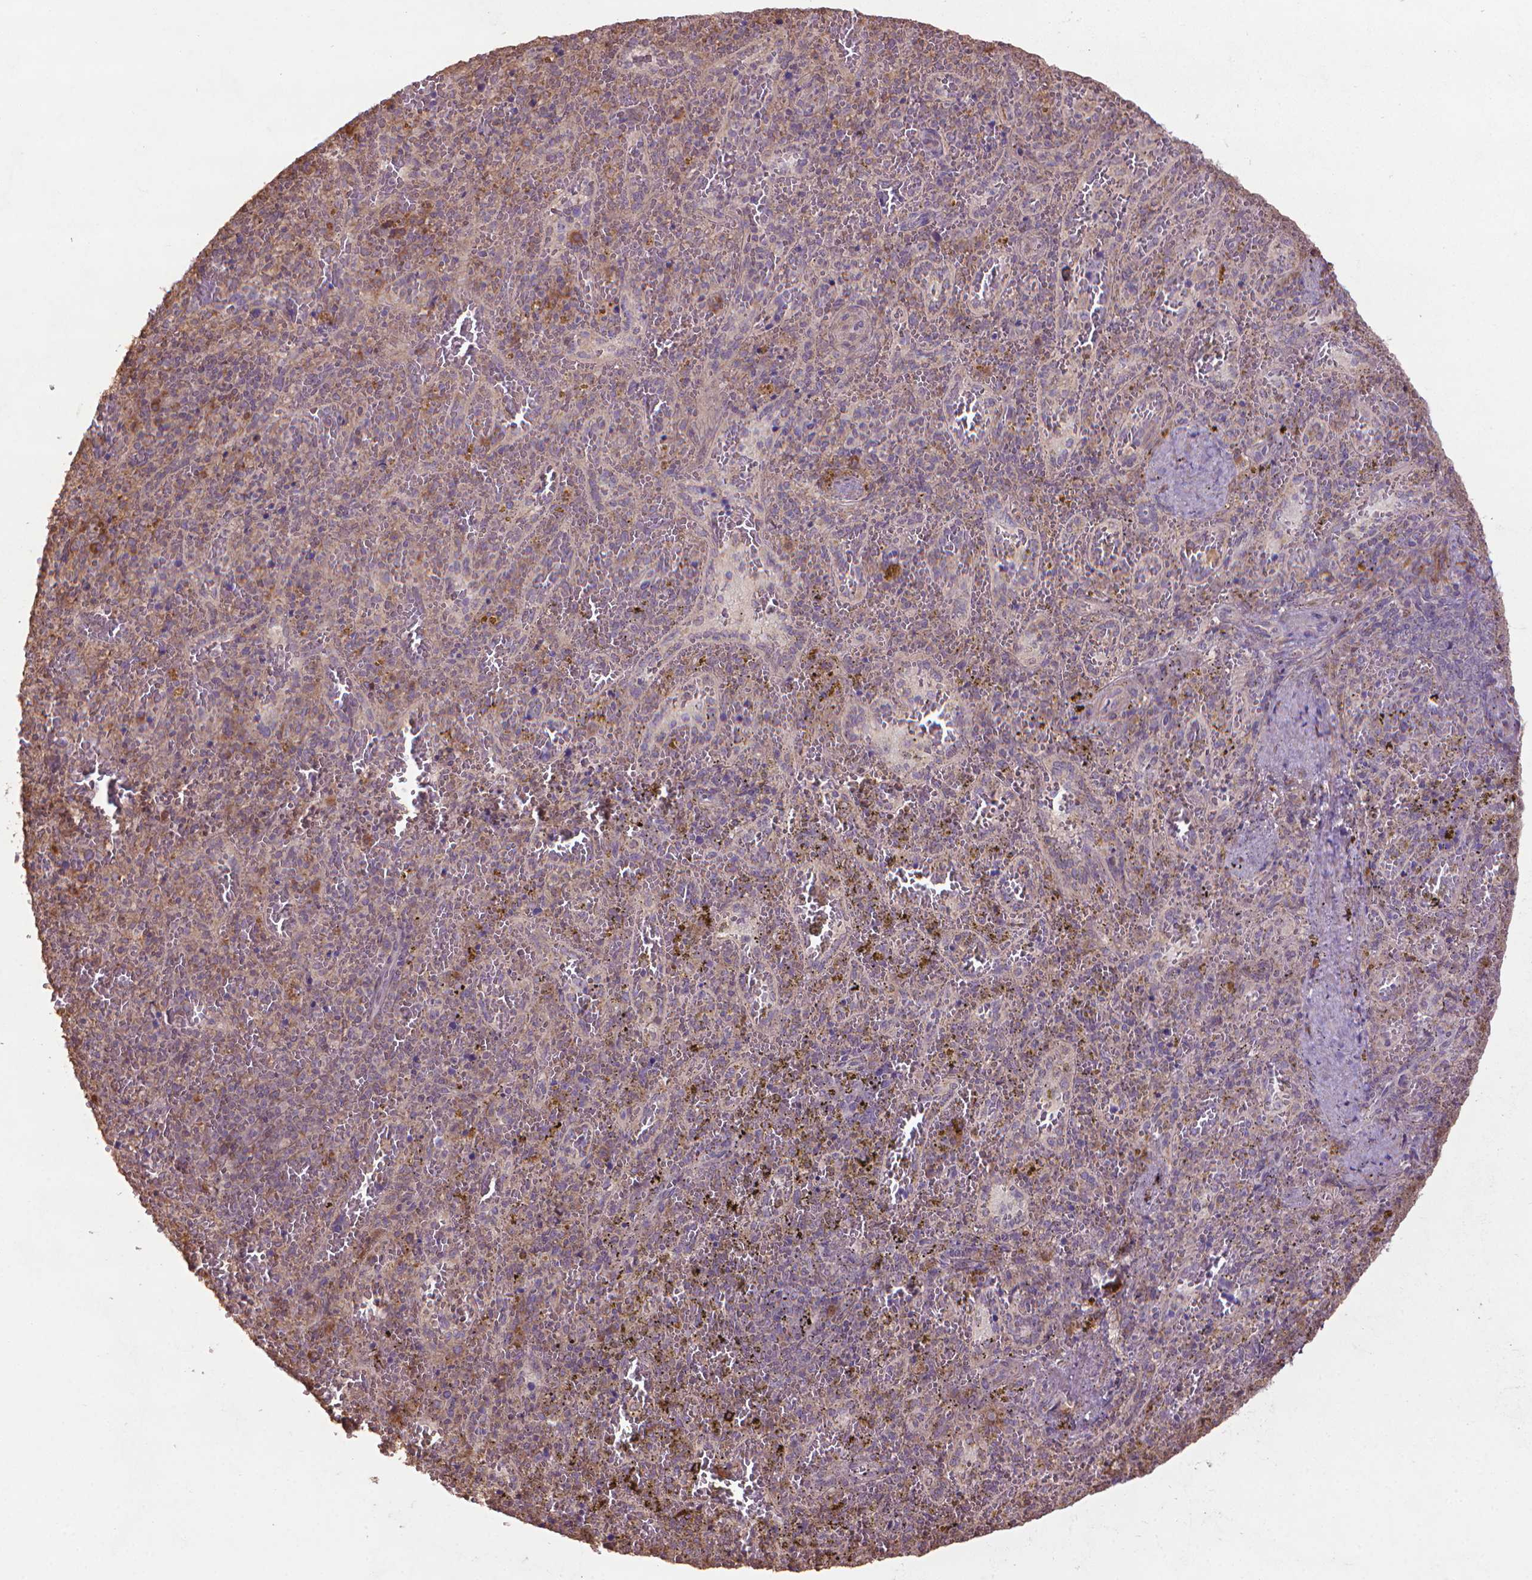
{"staining": {"intensity": "negative", "quantity": "none", "location": "none"}, "tissue": "spleen", "cell_type": "Cells in red pulp", "image_type": "normal", "snomed": [{"axis": "morphology", "description": "Normal tissue, NOS"}, {"axis": "topography", "description": "Spleen"}], "caption": "Cells in red pulp are negative for brown protein staining in normal spleen. (DAB (3,3'-diaminobenzidine) immunohistochemistry (IHC) with hematoxylin counter stain).", "gene": "GAS1", "patient": {"sex": "female", "age": 50}}